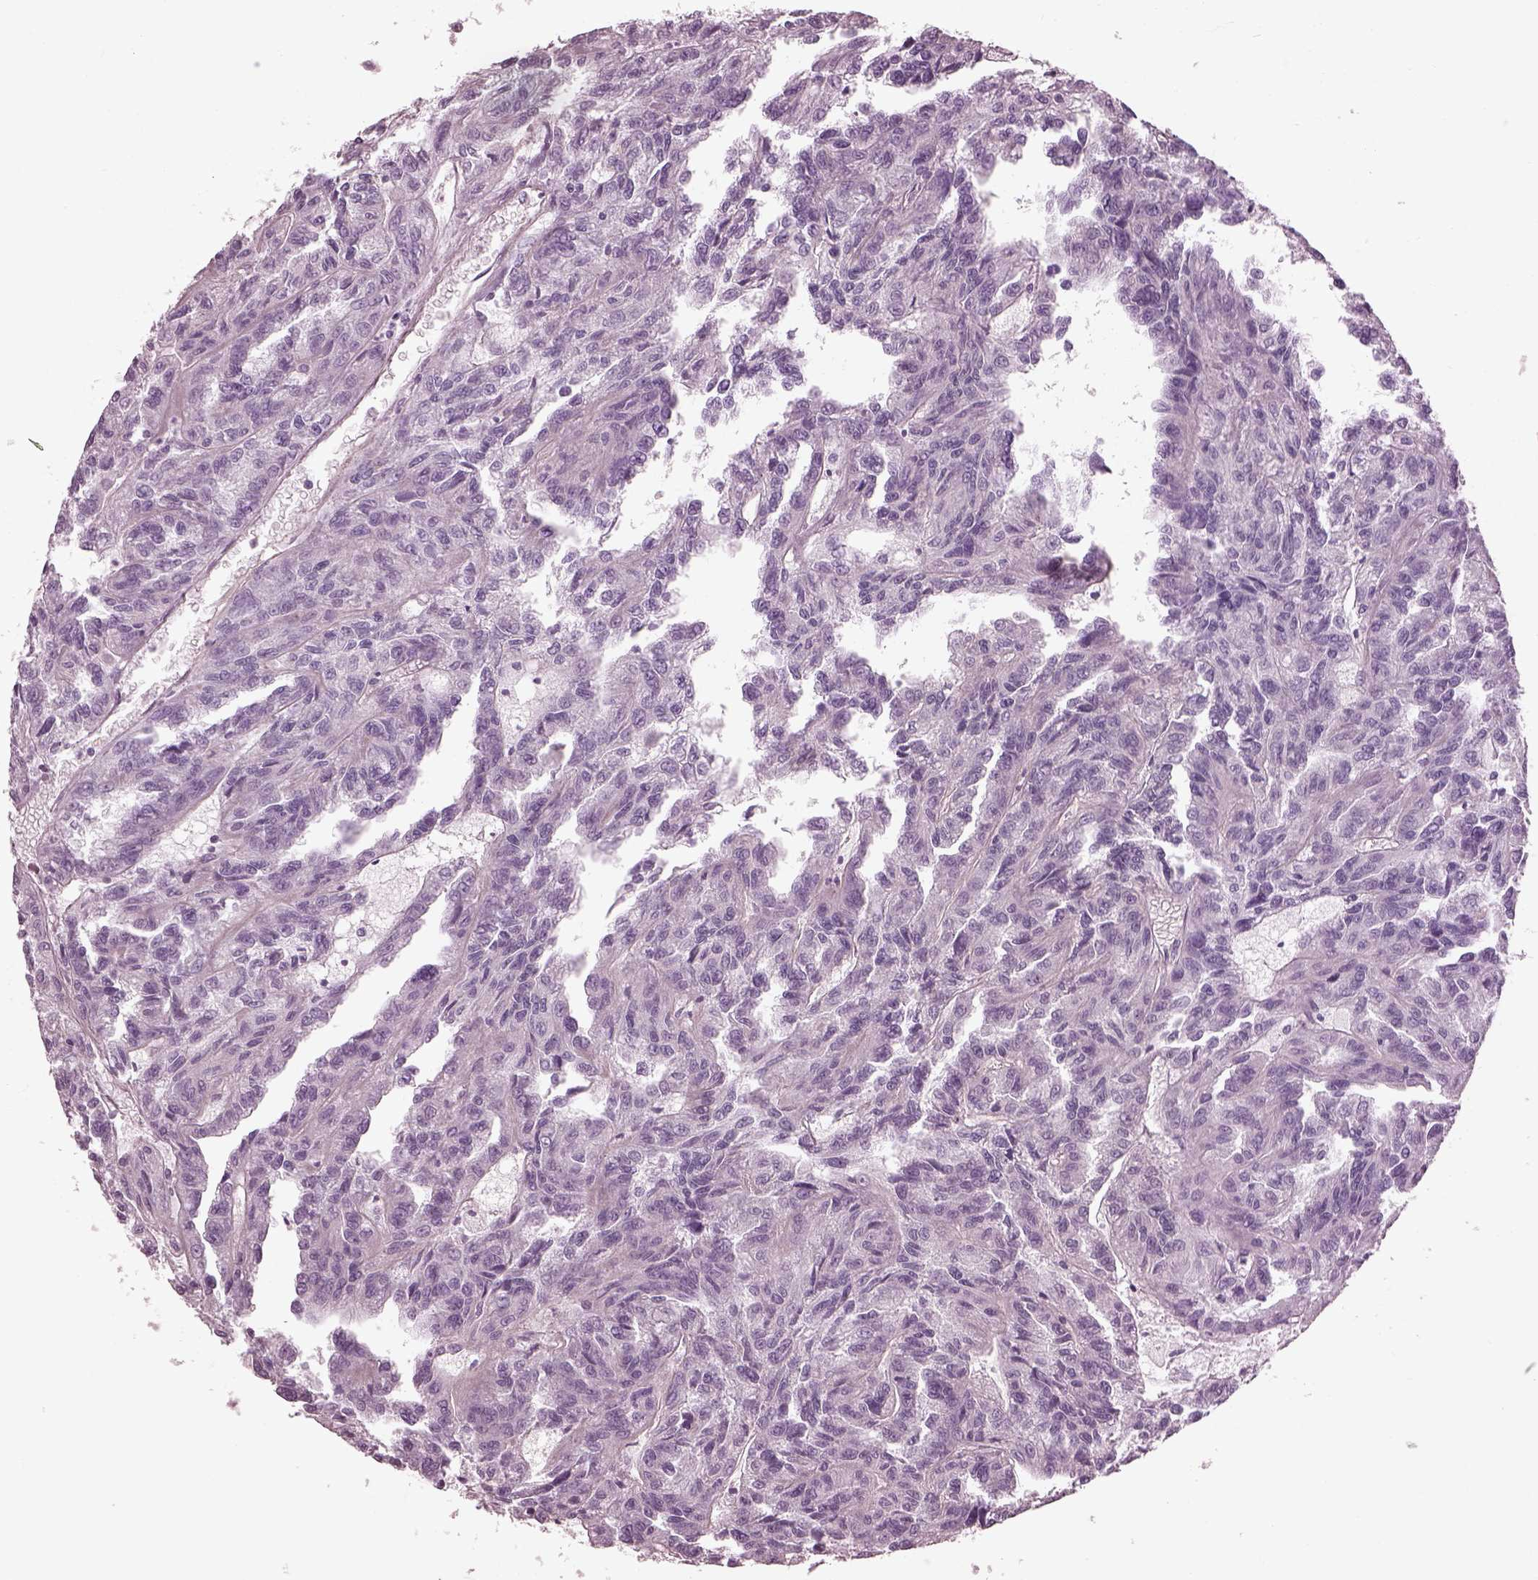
{"staining": {"intensity": "negative", "quantity": "none", "location": "none"}, "tissue": "renal cancer", "cell_type": "Tumor cells", "image_type": "cancer", "snomed": [{"axis": "morphology", "description": "Adenocarcinoma, NOS"}, {"axis": "topography", "description": "Kidney"}], "caption": "High power microscopy image of an IHC photomicrograph of renal adenocarcinoma, revealing no significant positivity in tumor cells.", "gene": "BFSP1", "patient": {"sex": "male", "age": 79}}